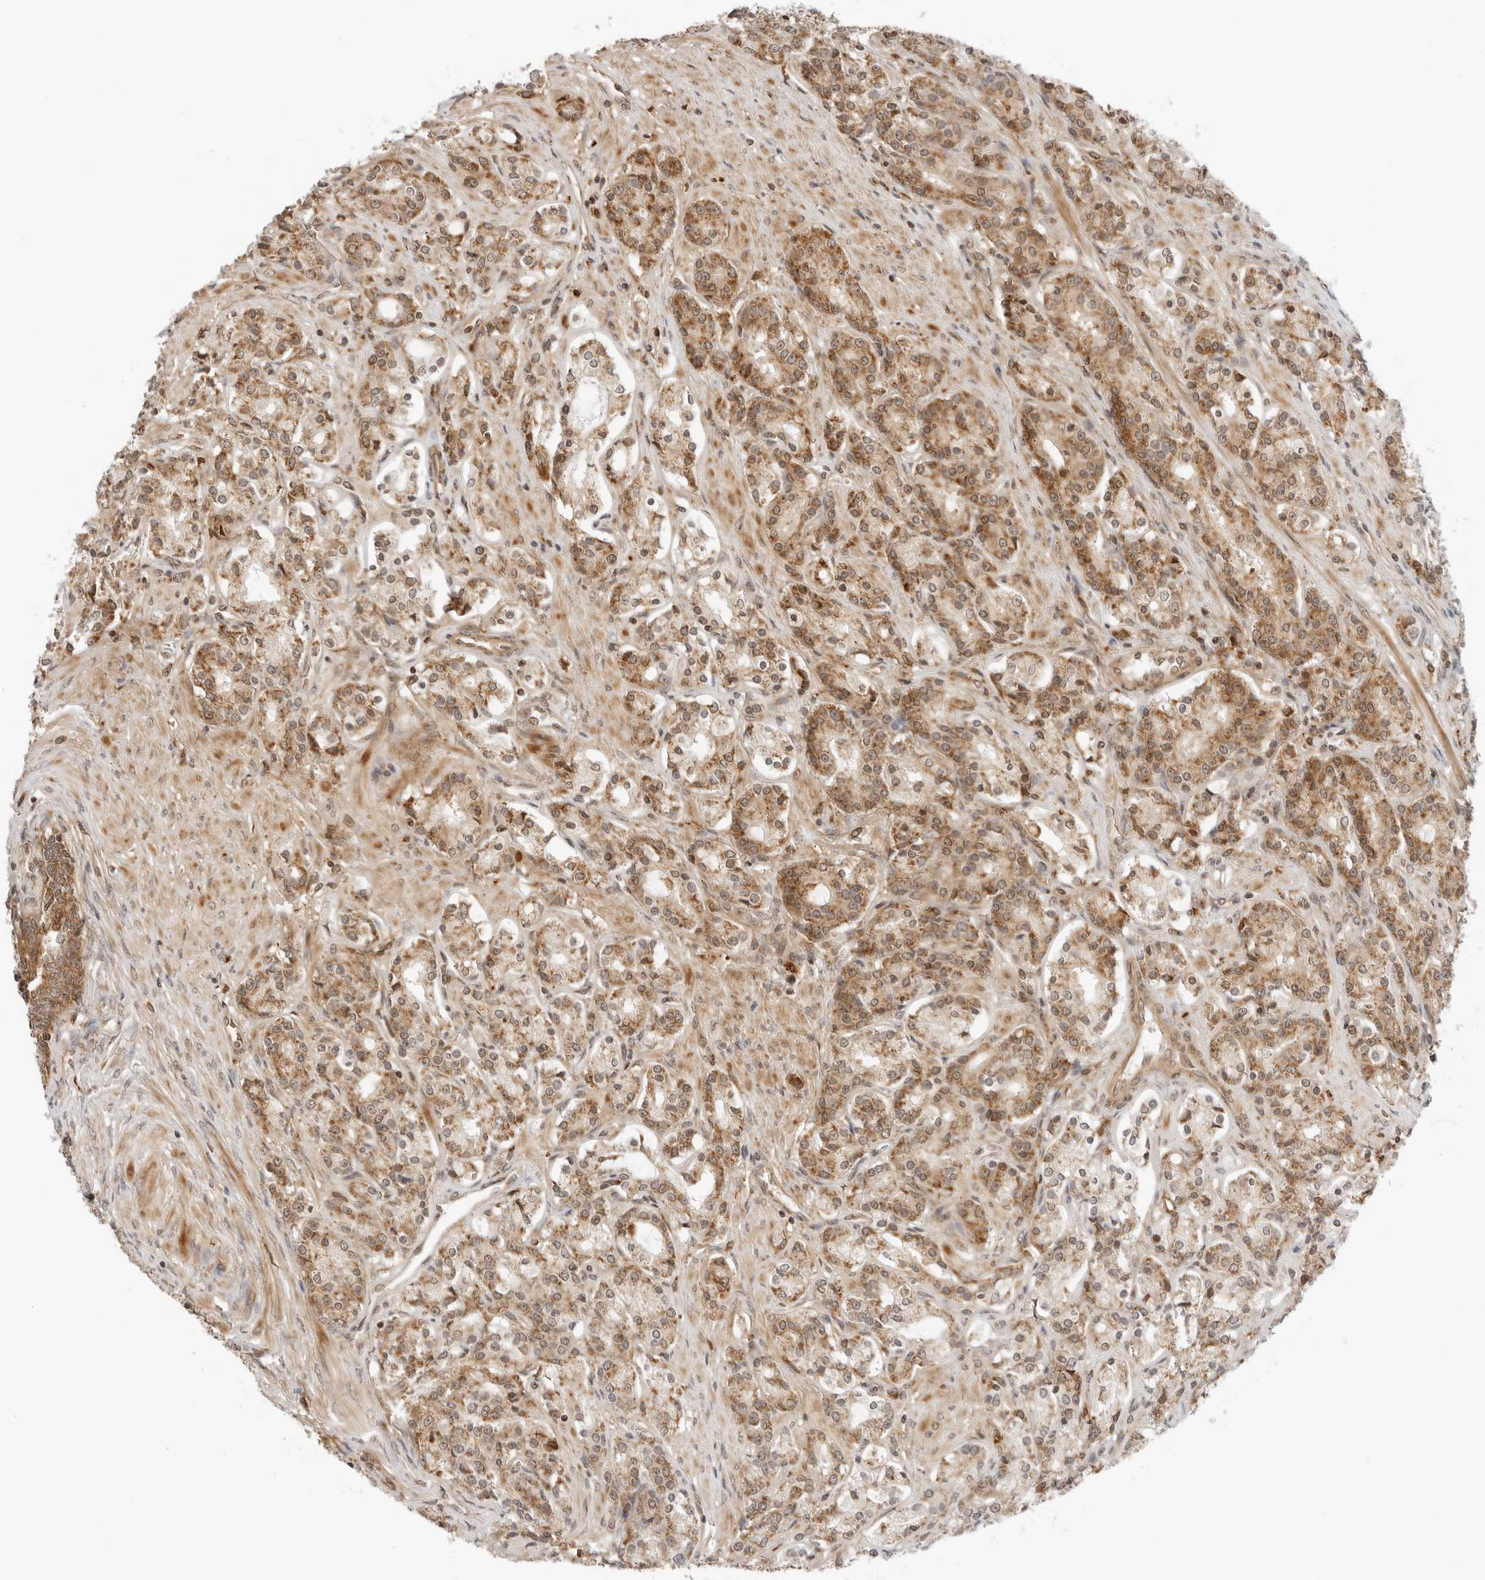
{"staining": {"intensity": "moderate", "quantity": ">75%", "location": "cytoplasmic/membranous"}, "tissue": "prostate cancer", "cell_type": "Tumor cells", "image_type": "cancer", "snomed": [{"axis": "morphology", "description": "Adenocarcinoma, High grade"}, {"axis": "topography", "description": "Prostate"}], "caption": "Human prostate cancer (high-grade adenocarcinoma) stained with a brown dye displays moderate cytoplasmic/membranous positive expression in about >75% of tumor cells.", "gene": "RC3H1", "patient": {"sex": "male", "age": 60}}